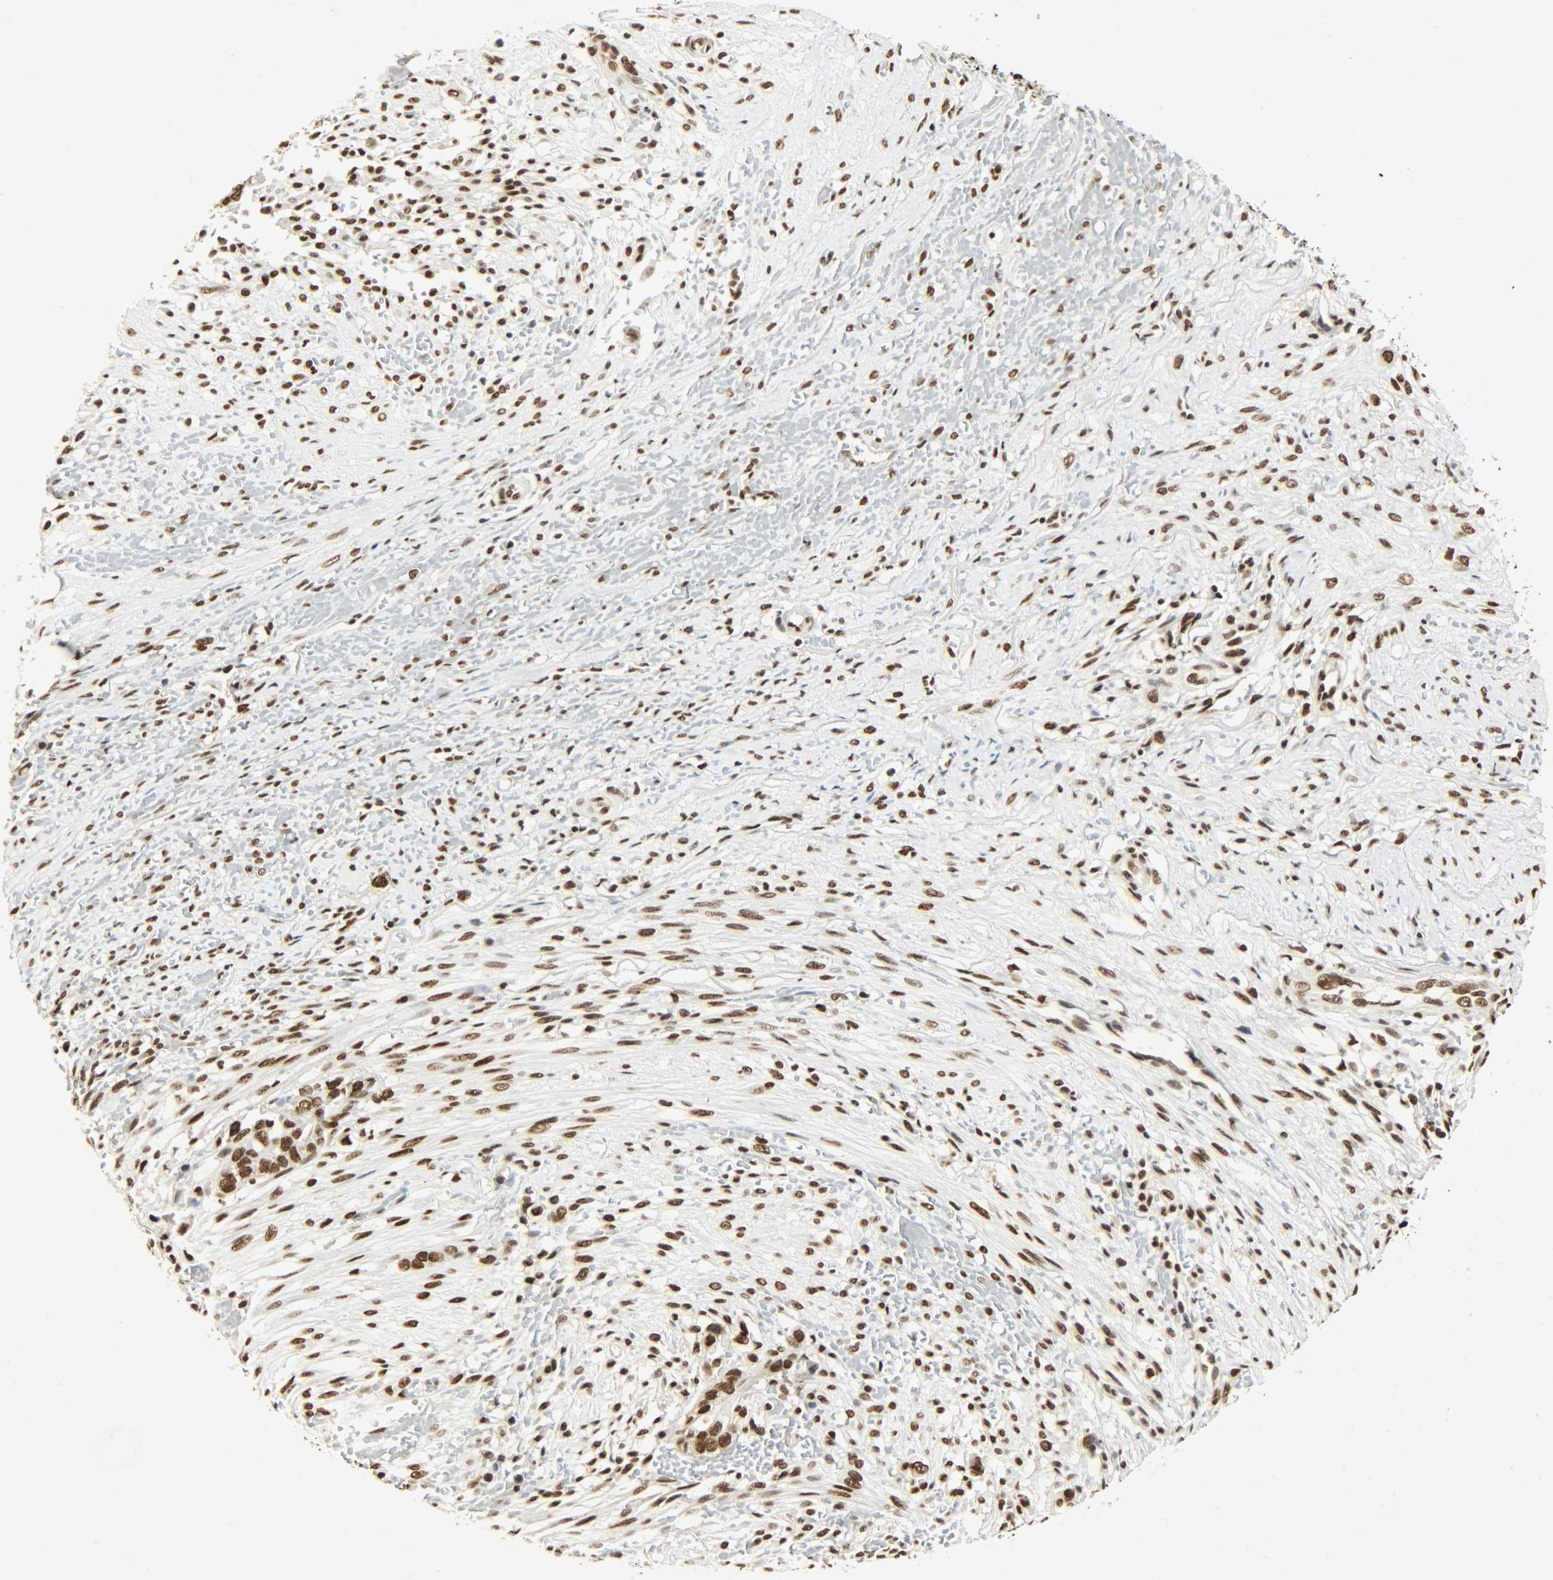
{"staining": {"intensity": "strong", "quantity": ">75%", "location": "nuclear"}, "tissue": "liver cancer", "cell_type": "Tumor cells", "image_type": "cancer", "snomed": [{"axis": "morphology", "description": "Cholangiocarcinoma"}, {"axis": "topography", "description": "Liver"}], "caption": "This histopathology image displays immunohistochemistry (IHC) staining of human liver cancer (cholangiocarcinoma), with high strong nuclear staining in approximately >75% of tumor cells.", "gene": "KHDRBS1", "patient": {"sex": "female", "age": 70}}